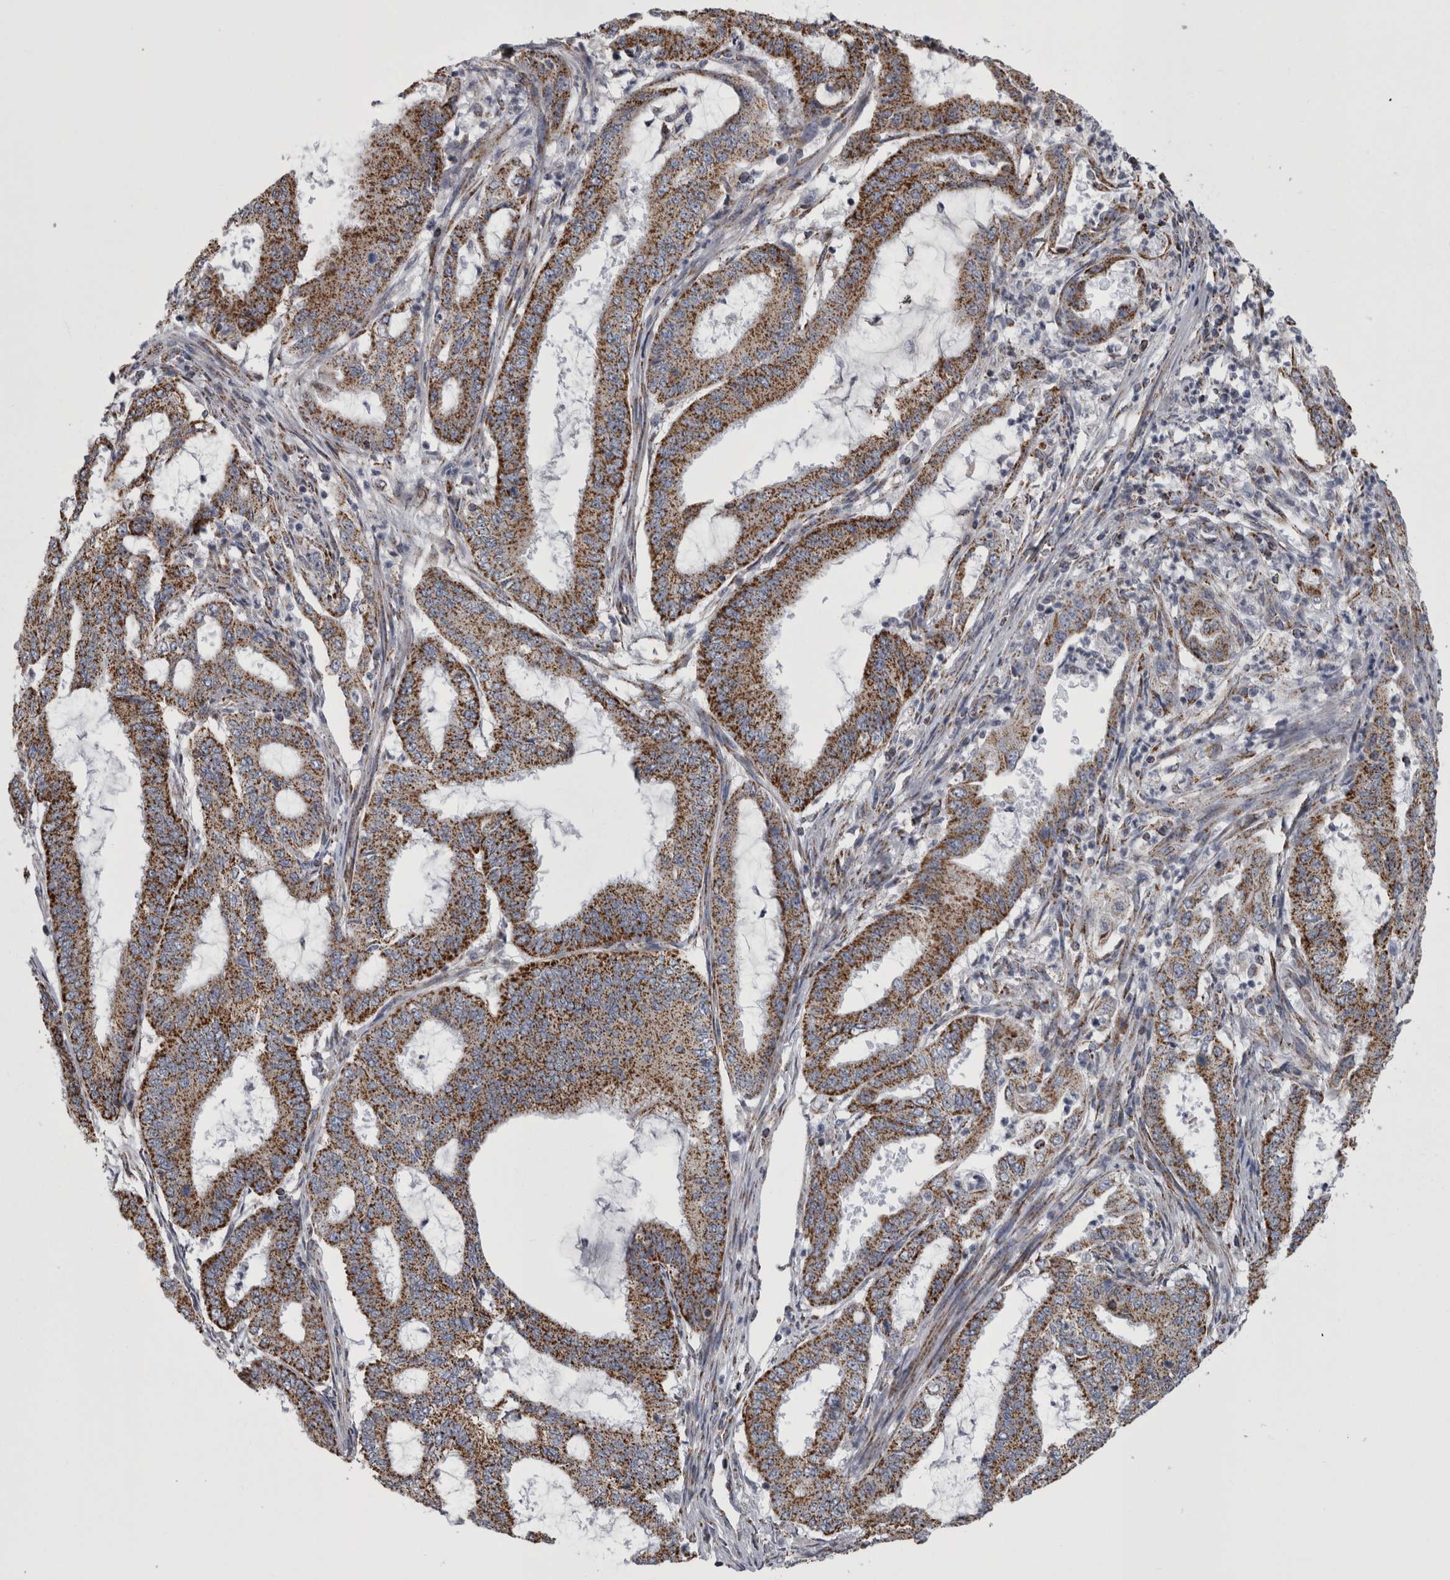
{"staining": {"intensity": "strong", "quantity": ">75%", "location": "cytoplasmic/membranous"}, "tissue": "endometrial cancer", "cell_type": "Tumor cells", "image_type": "cancer", "snomed": [{"axis": "morphology", "description": "Adenocarcinoma, NOS"}, {"axis": "topography", "description": "Endometrium"}], "caption": "This is a histology image of immunohistochemistry (IHC) staining of endometrial cancer (adenocarcinoma), which shows strong expression in the cytoplasmic/membranous of tumor cells.", "gene": "MDH2", "patient": {"sex": "female", "age": 51}}